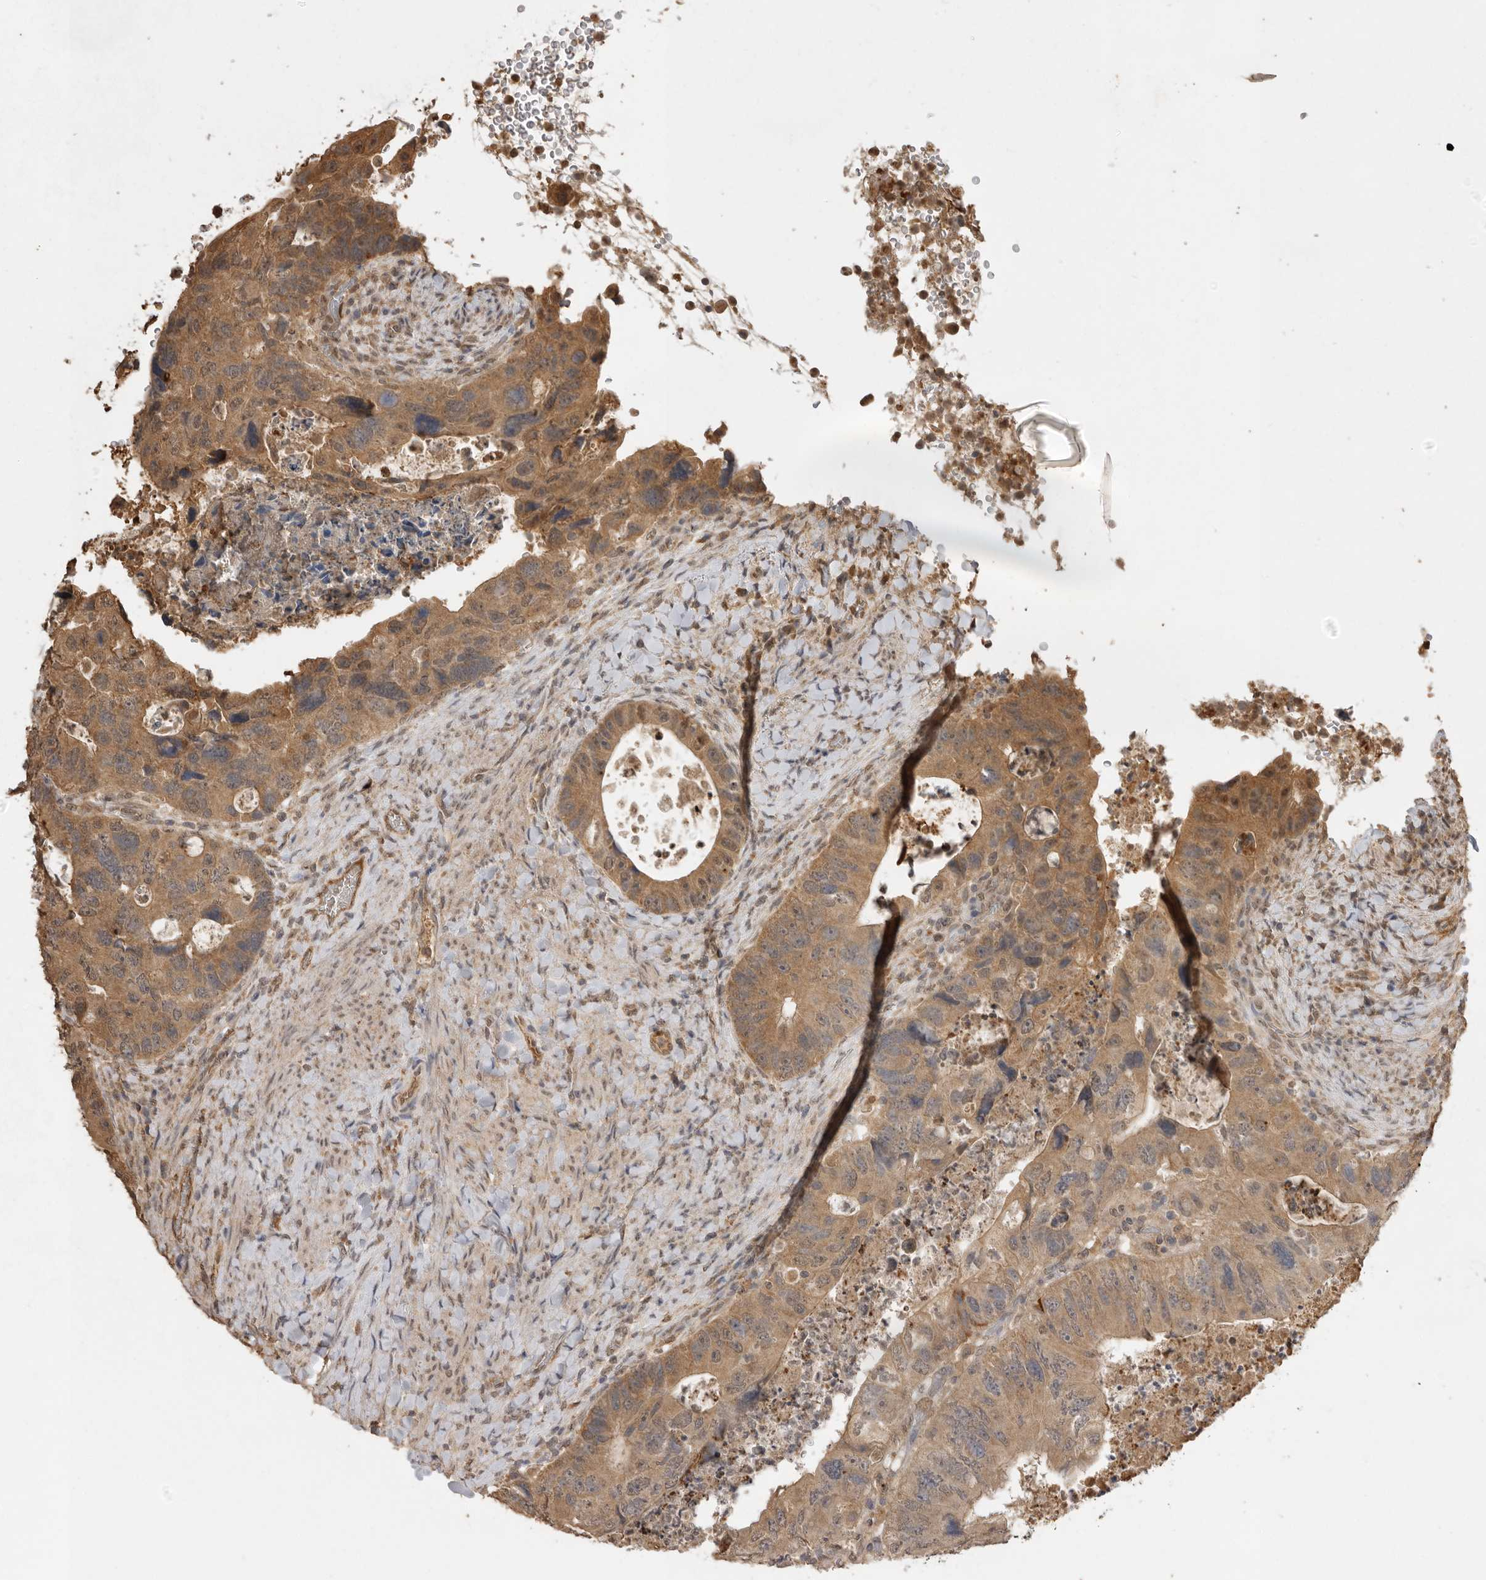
{"staining": {"intensity": "moderate", "quantity": ">75%", "location": "cytoplasmic/membranous"}, "tissue": "colorectal cancer", "cell_type": "Tumor cells", "image_type": "cancer", "snomed": [{"axis": "morphology", "description": "Adenocarcinoma, NOS"}, {"axis": "topography", "description": "Rectum"}], "caption": "Brown immunohistochemical staining in colorectal cancer (adenocarcinoma) shows moderate cytoplasmic/membranous expression in approximately >75% of tumor cells. The staining was performed using DAB to visualize the protein expression in brown, while the nuclei were stained in blue with hematoxylin (Magnification: 20x).", "gene": "JAG2", "patient": {"sex": "male", "age": 59}}